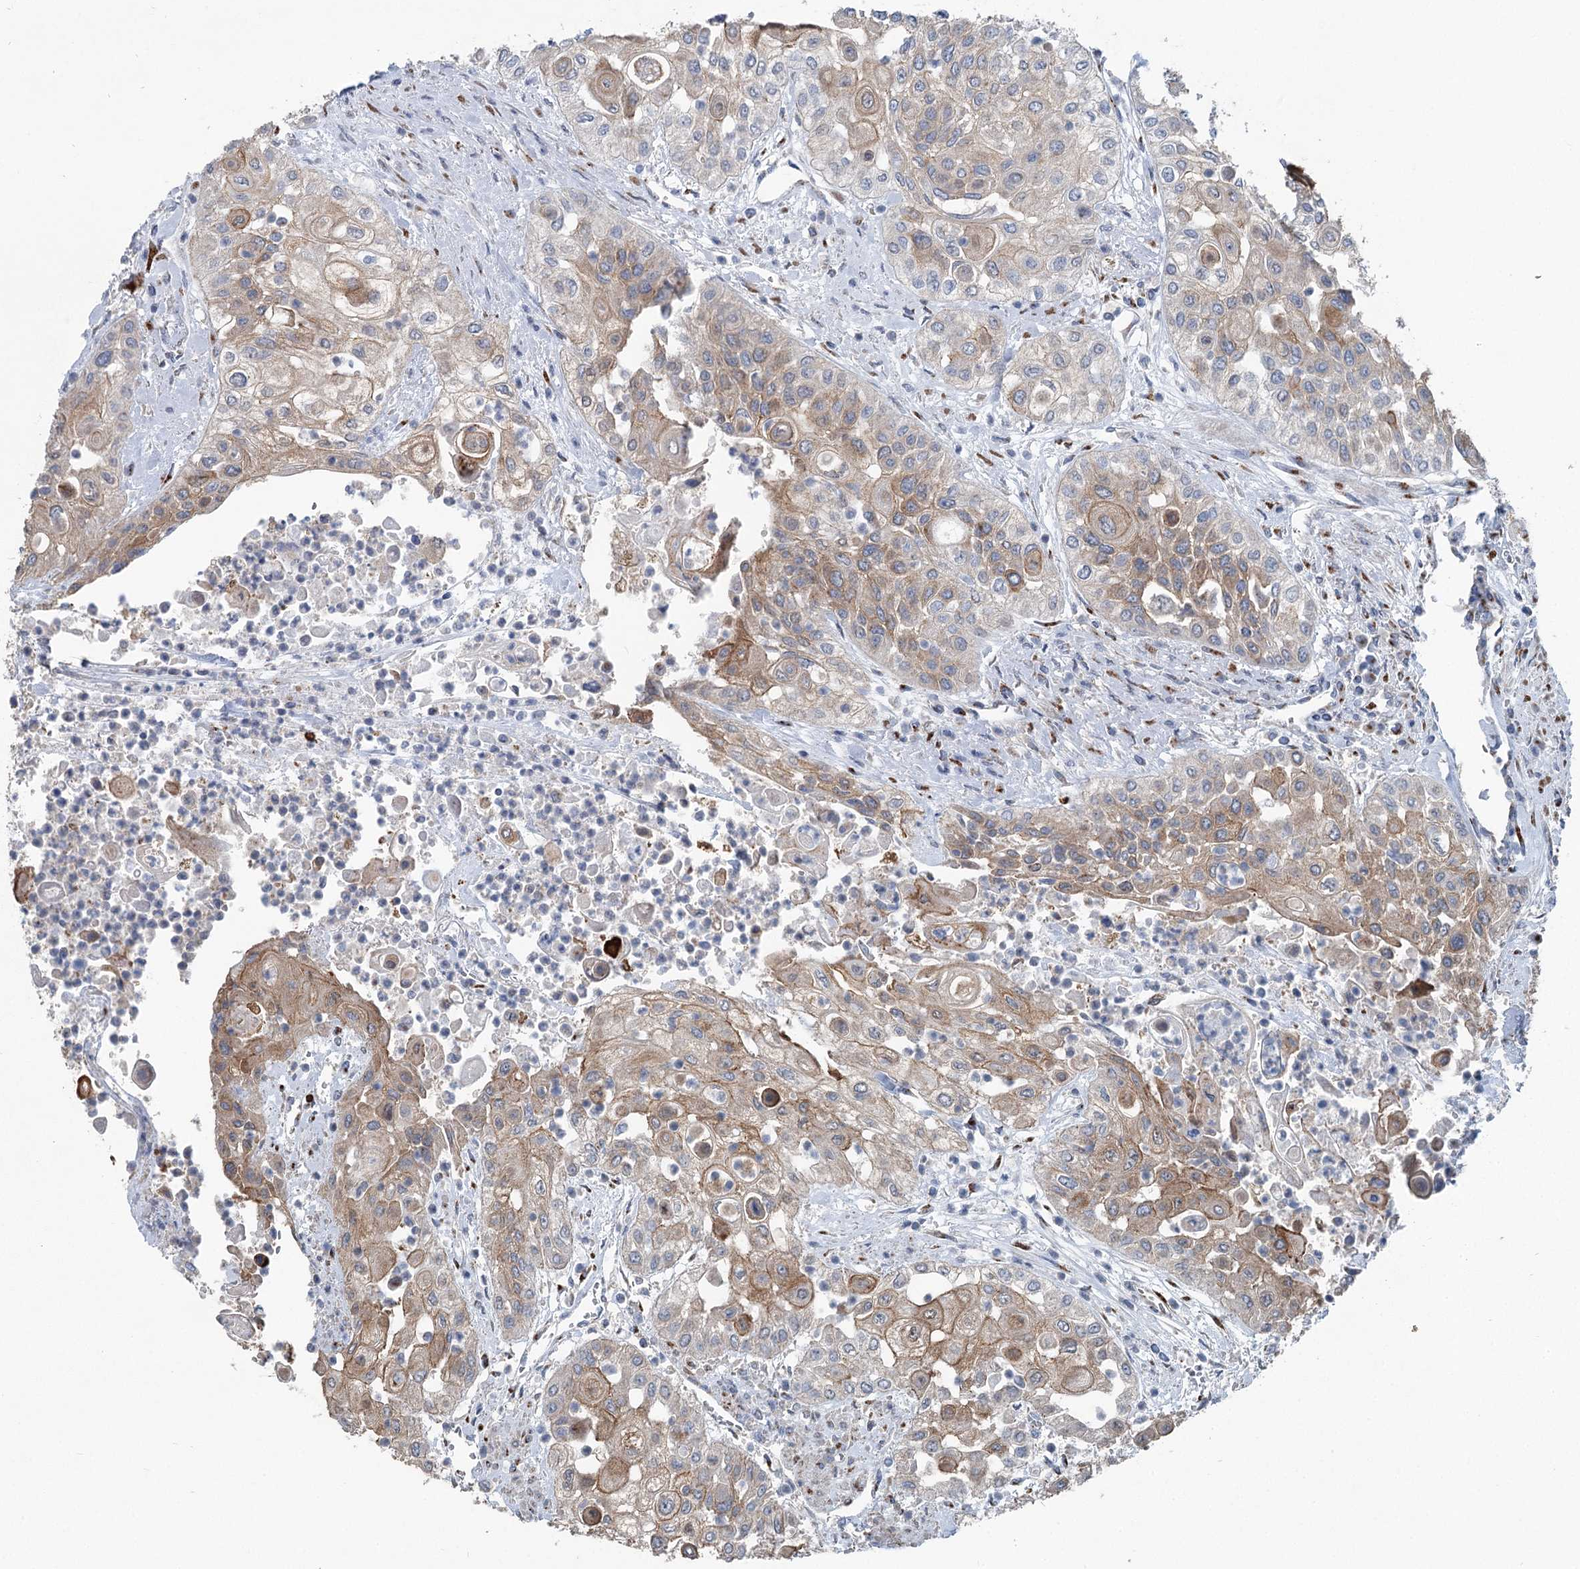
{"staining": {"intensity": "weak", "quantity": ">75%", "location": "cytoplasmic/membranous"}, "tissue": "urothelial cancer", "cell_type": "Tumor cells", "image_type": "cancer", "snomed": [{"axis": "morphology", "description": "Urothelial carcinoma, High grade"}, {"axis": "topography", "description": "Urinary bladder"}], "caption": "Immunohistochemistry staining of urothelial carcinoma (high-grade), which exhibits low levels of weak cytoplasmic/membranous staining in about >75% of tumor cells indicating weak cytoplasmic/membranous protein staining. The staining was performed using DAB (3,3'-diaminobenzidine) (brown) for protein detection and nuclei were counterstained in hematoxylin (blue).", "gene": "ITIH5", "patient": {"sex": "female", "age": 79}}